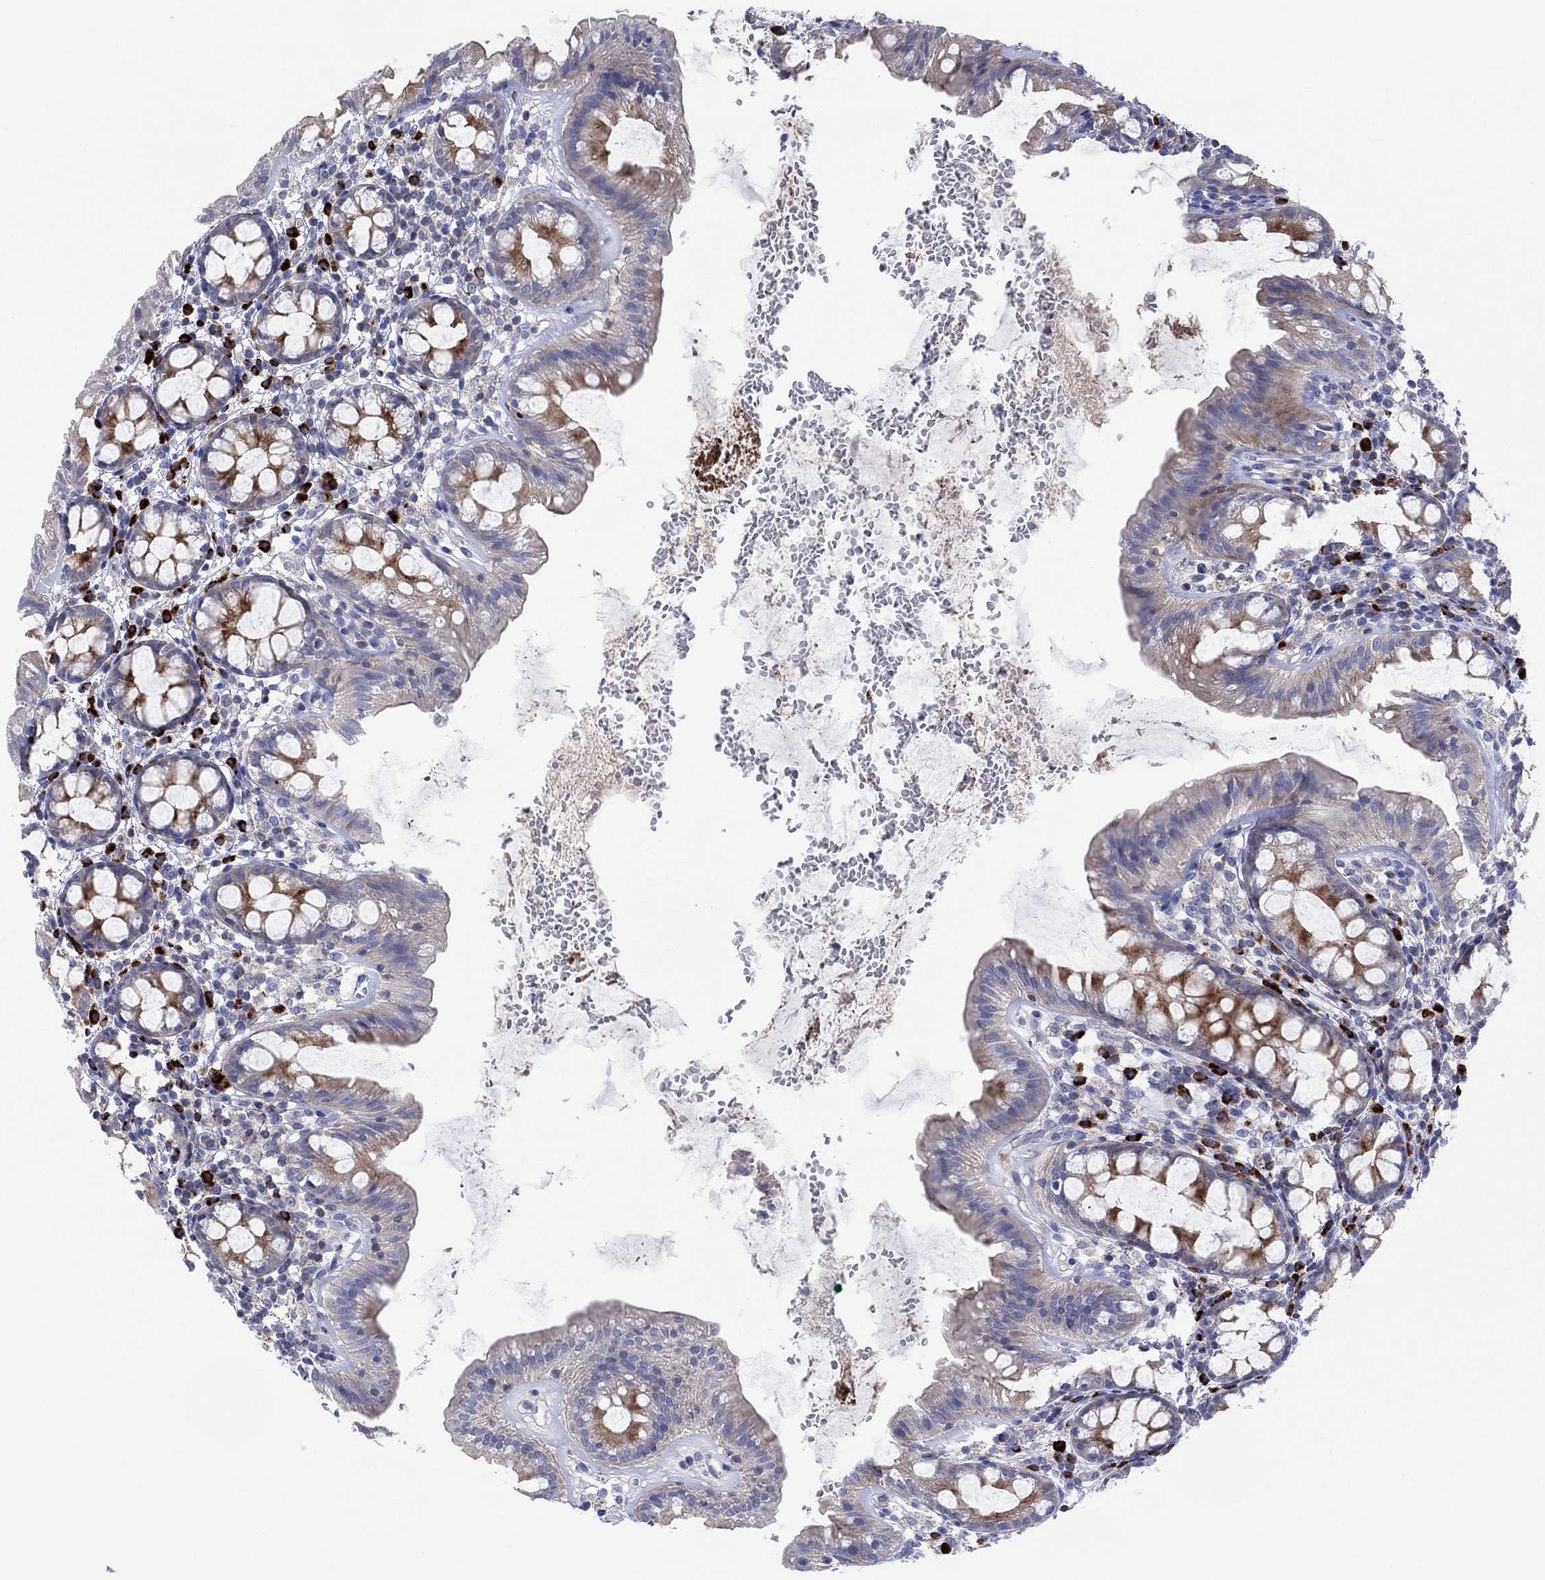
{"staining": {"intensity": "strong", "quantity": "25%-75%", "location": "cytoplasmic/membranous"}, "tissue": "rectum", "cell_type": "Glandular cells", "image_type": "normal", "snomed": [{"axis": "morphology", "description": "Normal tissue, NOS"}, {"axis": "topography", "description": "Rectum"}], "caption": "High-magnification brightfield microscopy of unremarkable rectum stained with DAB (brown) and counterstained with hematoxylin (blue). glandular cells exhibit strong cytoplasmic/membranous staining is appreciated in approximately25%-75% of cells.", "gene": "PVR", "patient": {"sex": "male", "age": 57}}